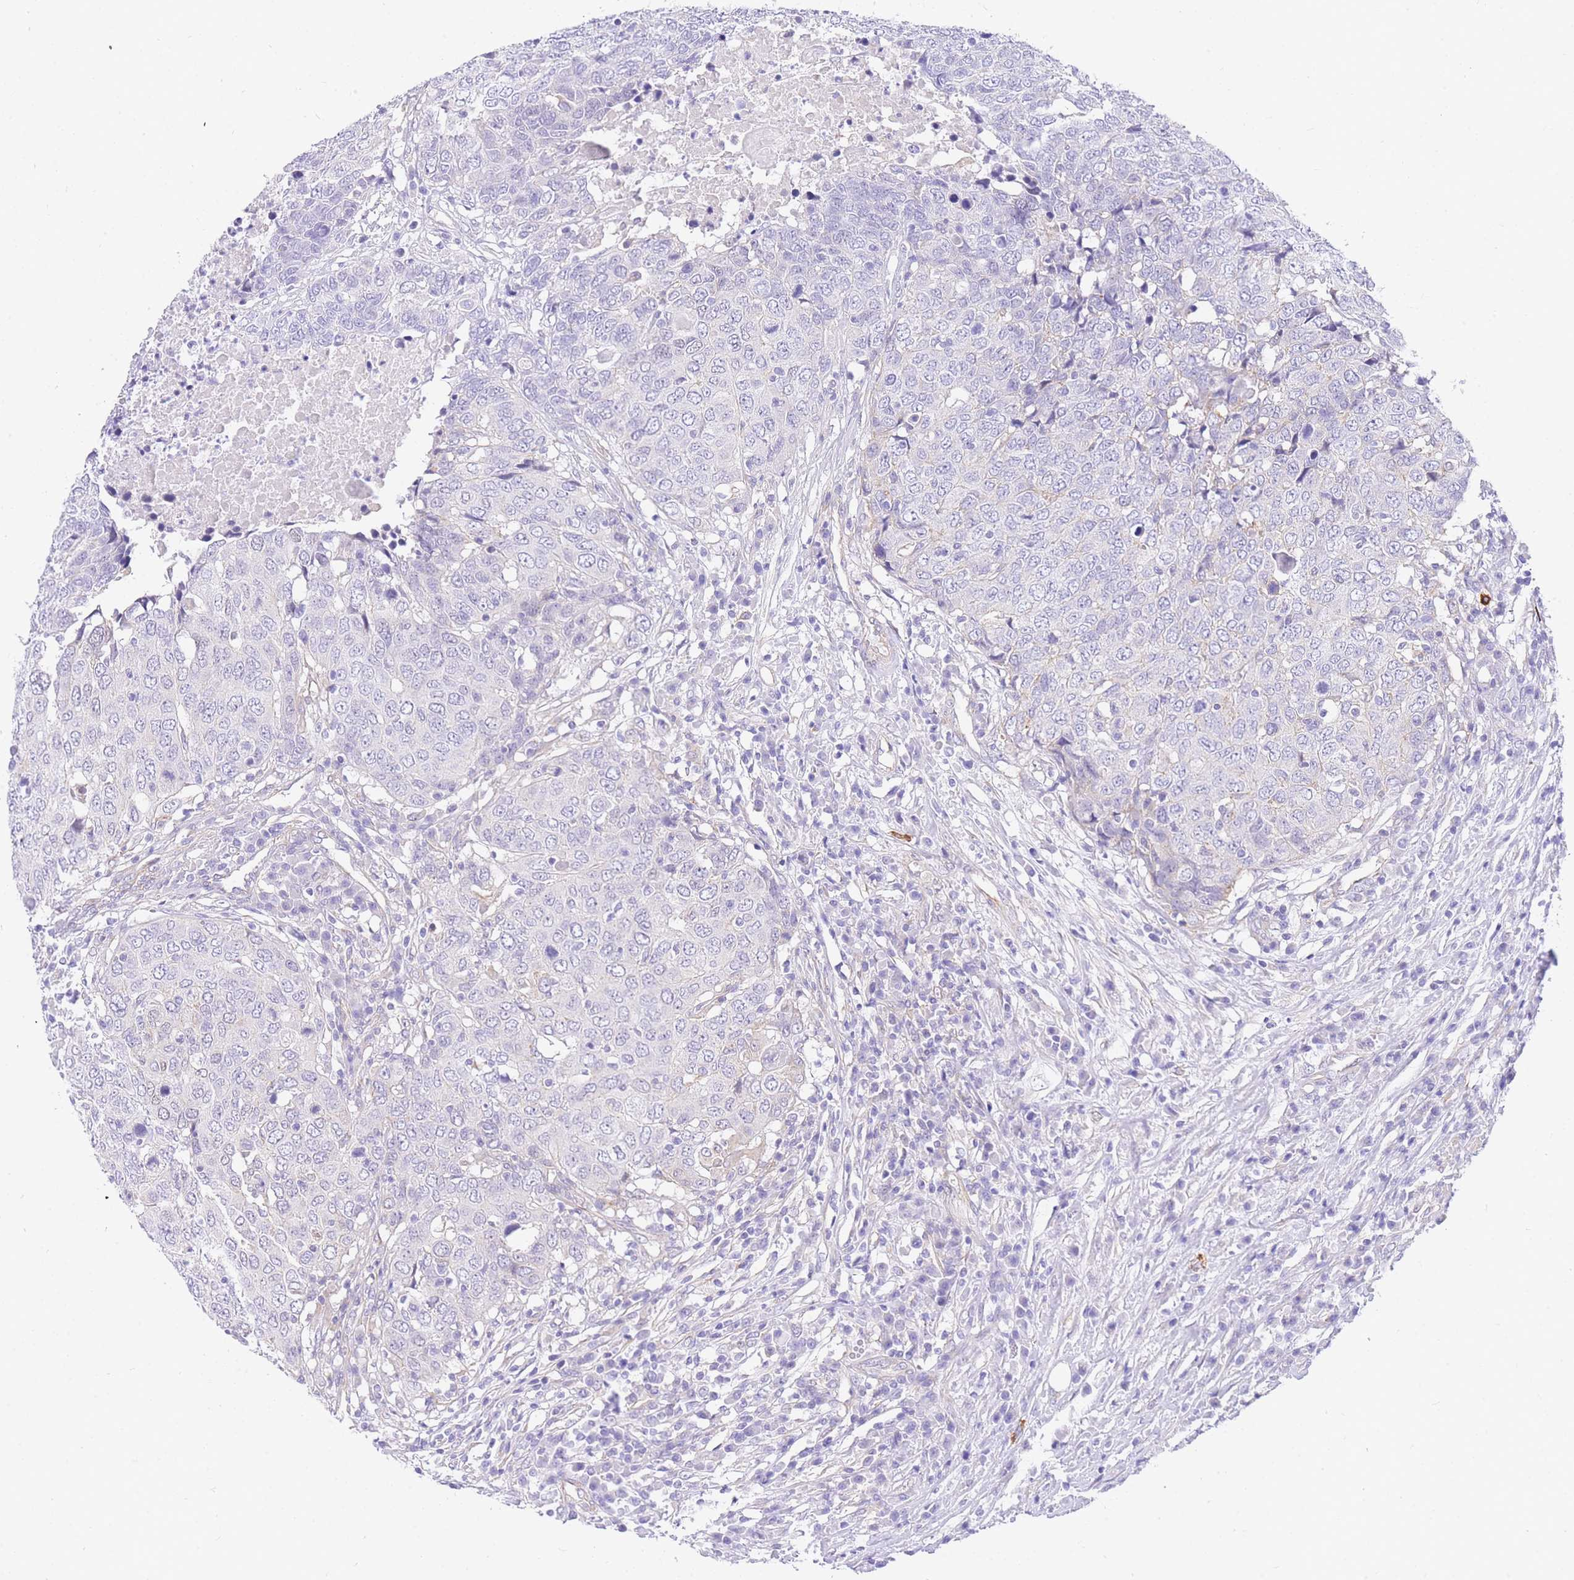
{"staining": {"intensity": "negative", "quantity": "none", "location": "none"}, "tissue": "head and neck cancer", "cell_type": "Tumor cells", "image_type": "cancer", "snomed": [{"axis": "morphology", "description": "Squamous cell carcinoma, NOS"}, {"axis": "topography", "description": "Head-Neck"}], "caption": "This is an immunohistochemistry micrograph of human head and neck cancer (squamous cell carcinoma). There is no expression in tumor cells.", "gene": "SRSF12", "patient": {"sex": "male", "age": 66}}